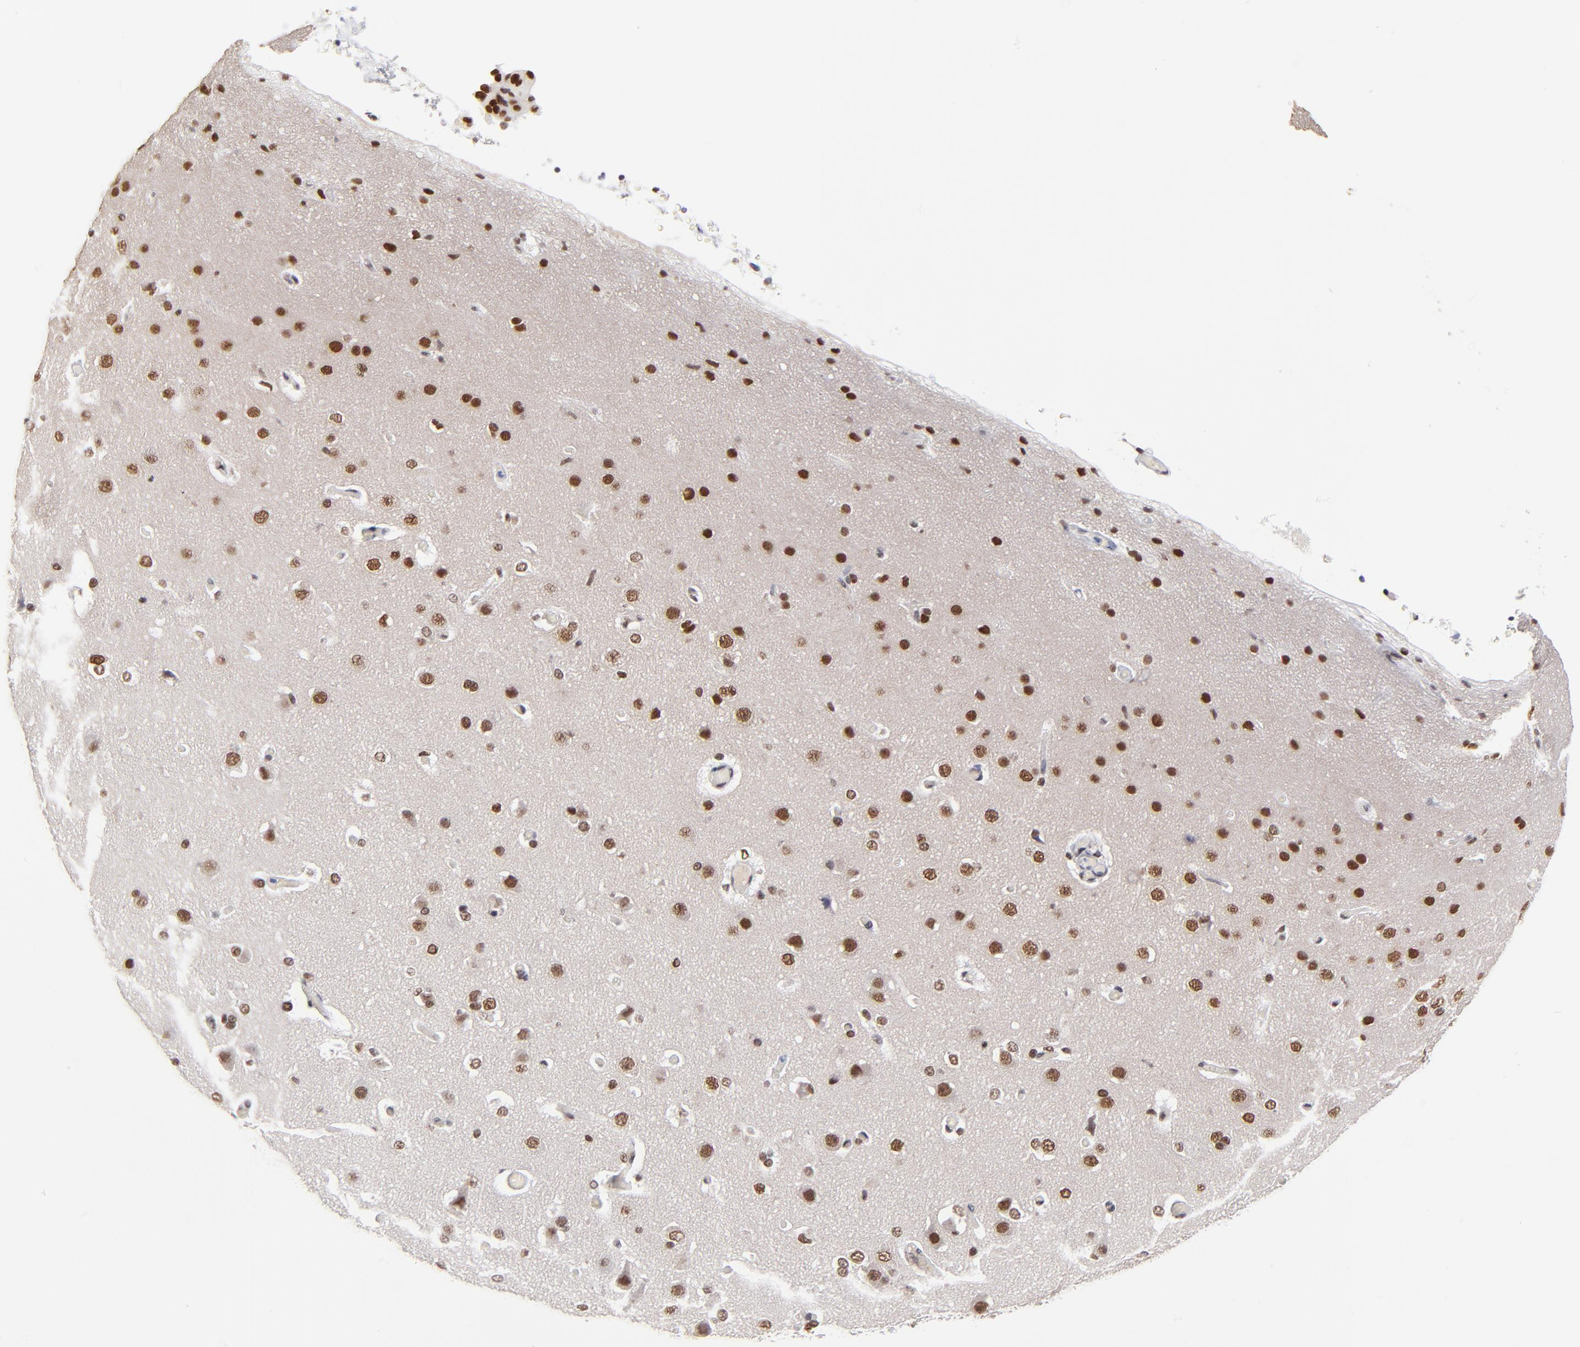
{"staining": {"intensity": "weak", "quantity": ">75%", "location": "nuclear"}, "tissue": "cerebral cortex", "cell_type": "Endothelial cells", "image_type": "normal", "snomed": [{"axis": "morphology", "description": "Normal tissue, NOS"}, {"axis": "morphology", "description": "Glioma, malignant, High grade"}, {"axis": "topography", "description": "Cerebral cortex"}], "caption": "High-power microscopy captured an IHC micrograph of normal cerebral cortex, revealing weak nuclear positivity in approximately >75% of endothelial cells.", "gene": "ZMYM3", "patient": {"sex": "male", "age": 77}}